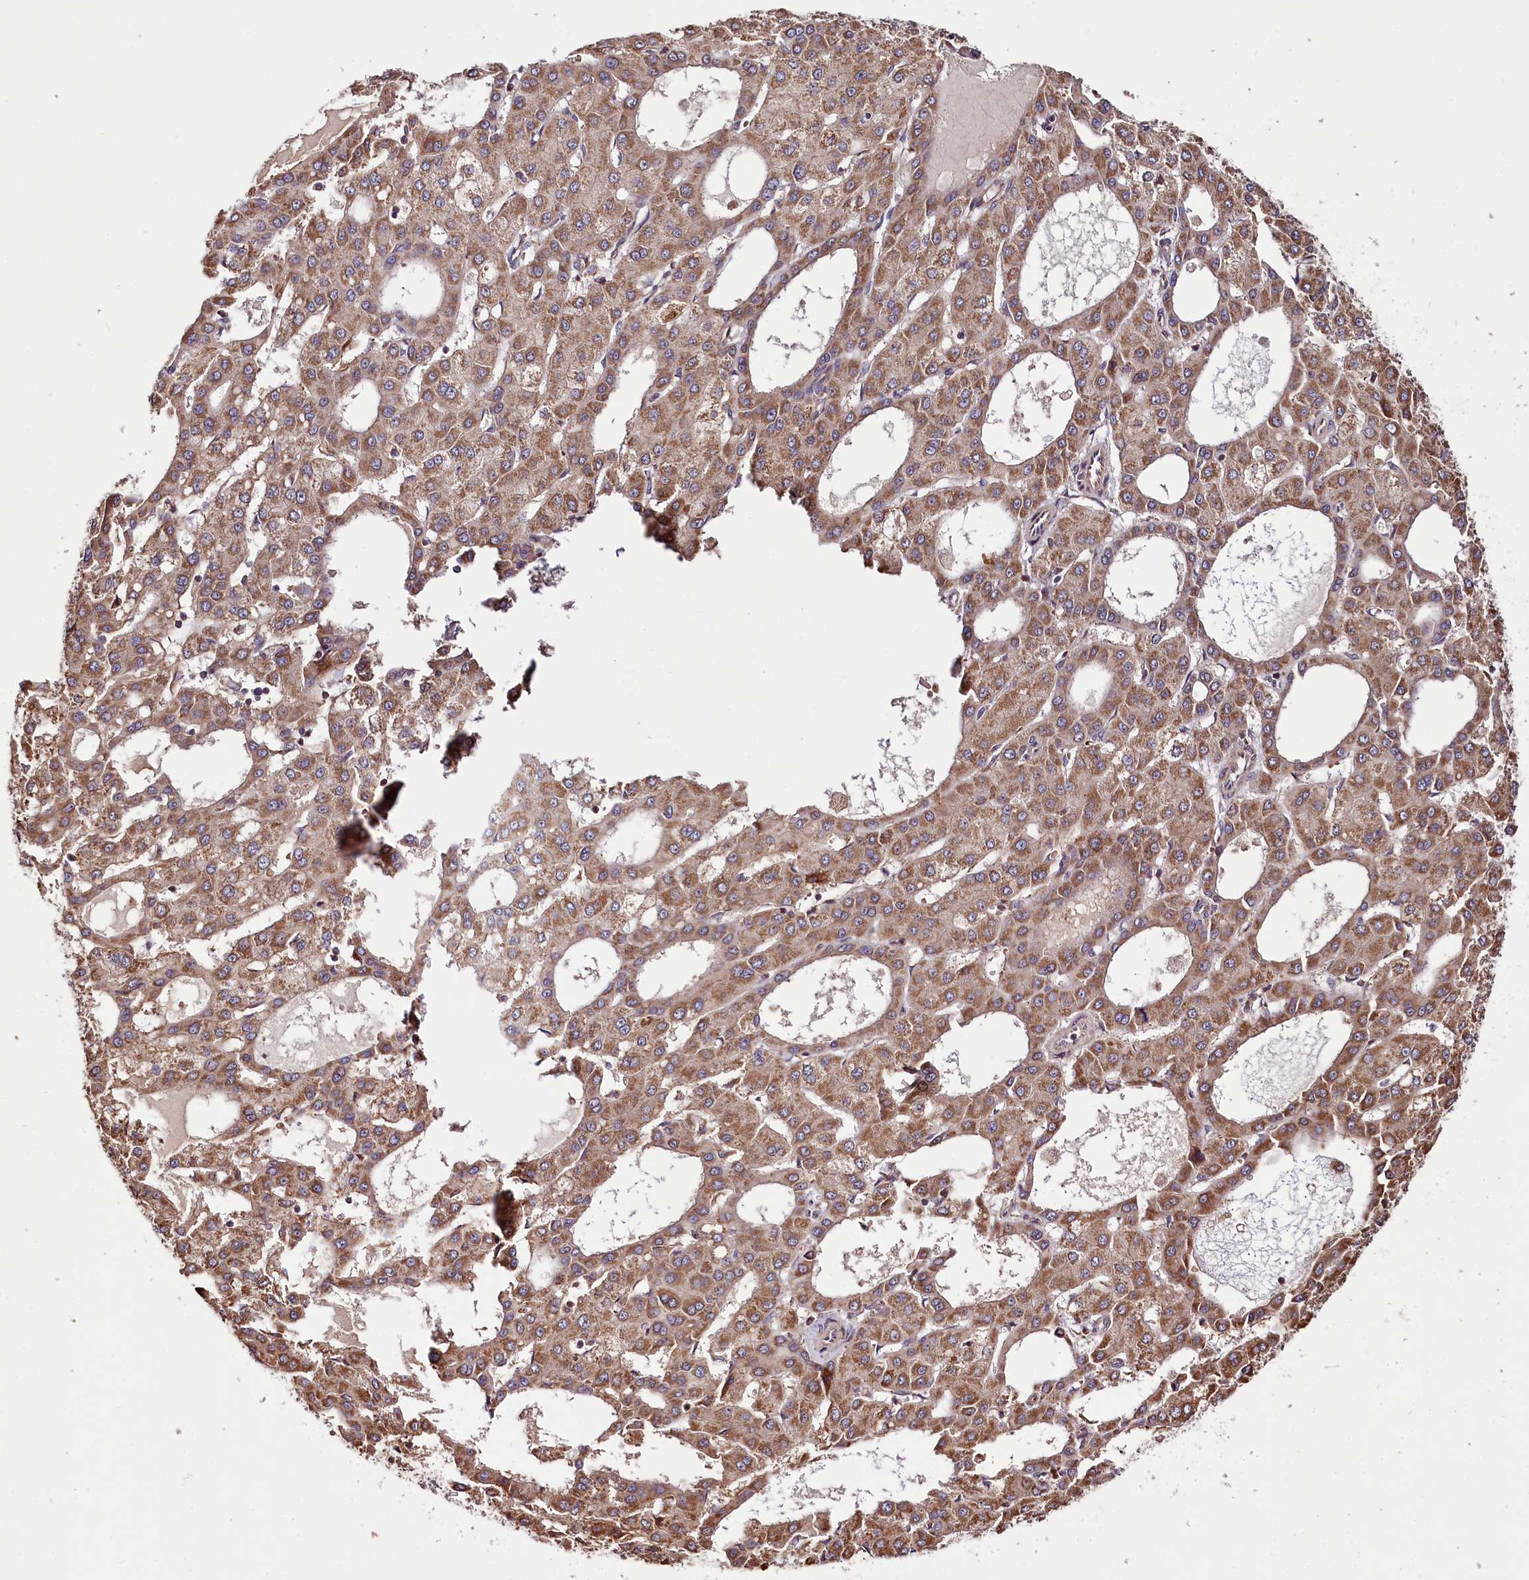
{"staining": {"intensity": "moderate", "quantity": ">75%", "location": "cytoplasmic/membranous"}, "tissue": "liver cancer", "cell_type": "Tumor cells", "image_type": "cancer", "snomed": [{"axis": "morphology", "description": "Carcinoma, Hepatocellular, NOS"}, {"axis": "topography", "description": "Liver"}], "caption": "Immunohistochemistry (DAB (3,3'-diaminobenzidine)) staining of human liver hepatocellular carcinoma demonstrates moderate cytoplasmic/membranous protein staining in approximately >75% of tumor cells.", "gene": "ST7", "patient": {"sex": "male", "age": 47}}